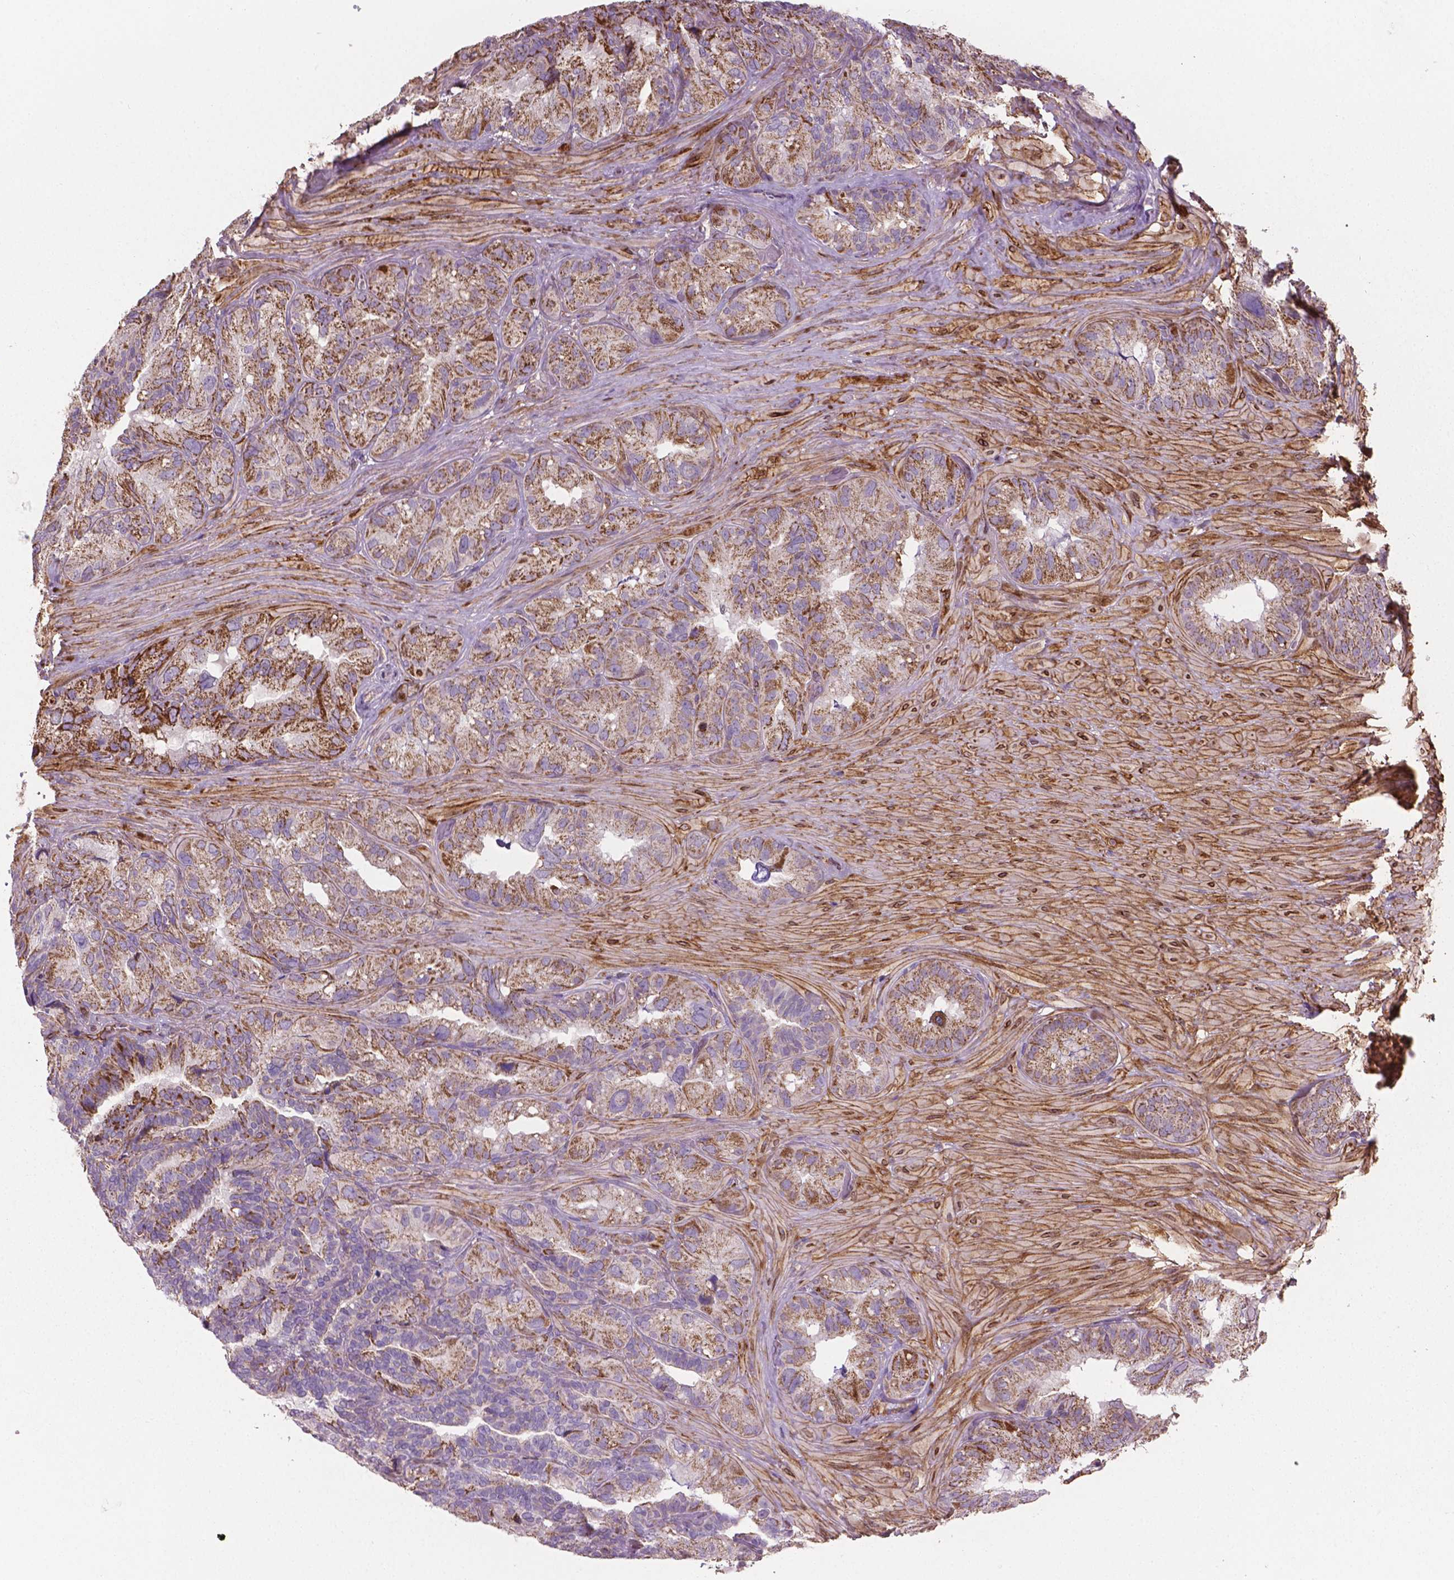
{"staining": {"intensity": "moderate", "quantity": "25%-75%", "location": "cytoplasmic/membranous"}, "tissue": "seminal vesicle", "cell_type": "Glandular cells", "image_type": "normal", "snomed": [{"axis": "morphology", "description": "Normal tissue, NOS"}, {"axis": "topography", "description": "Seminal veicle"}], "caption": "A brown stain shows moderate cytoplasmic/membranous positivity of a protein in glandular cells of normal human seminal vesicle.", "gene": "TCAF1", "patient": {"sex": "male", "age": 60}}